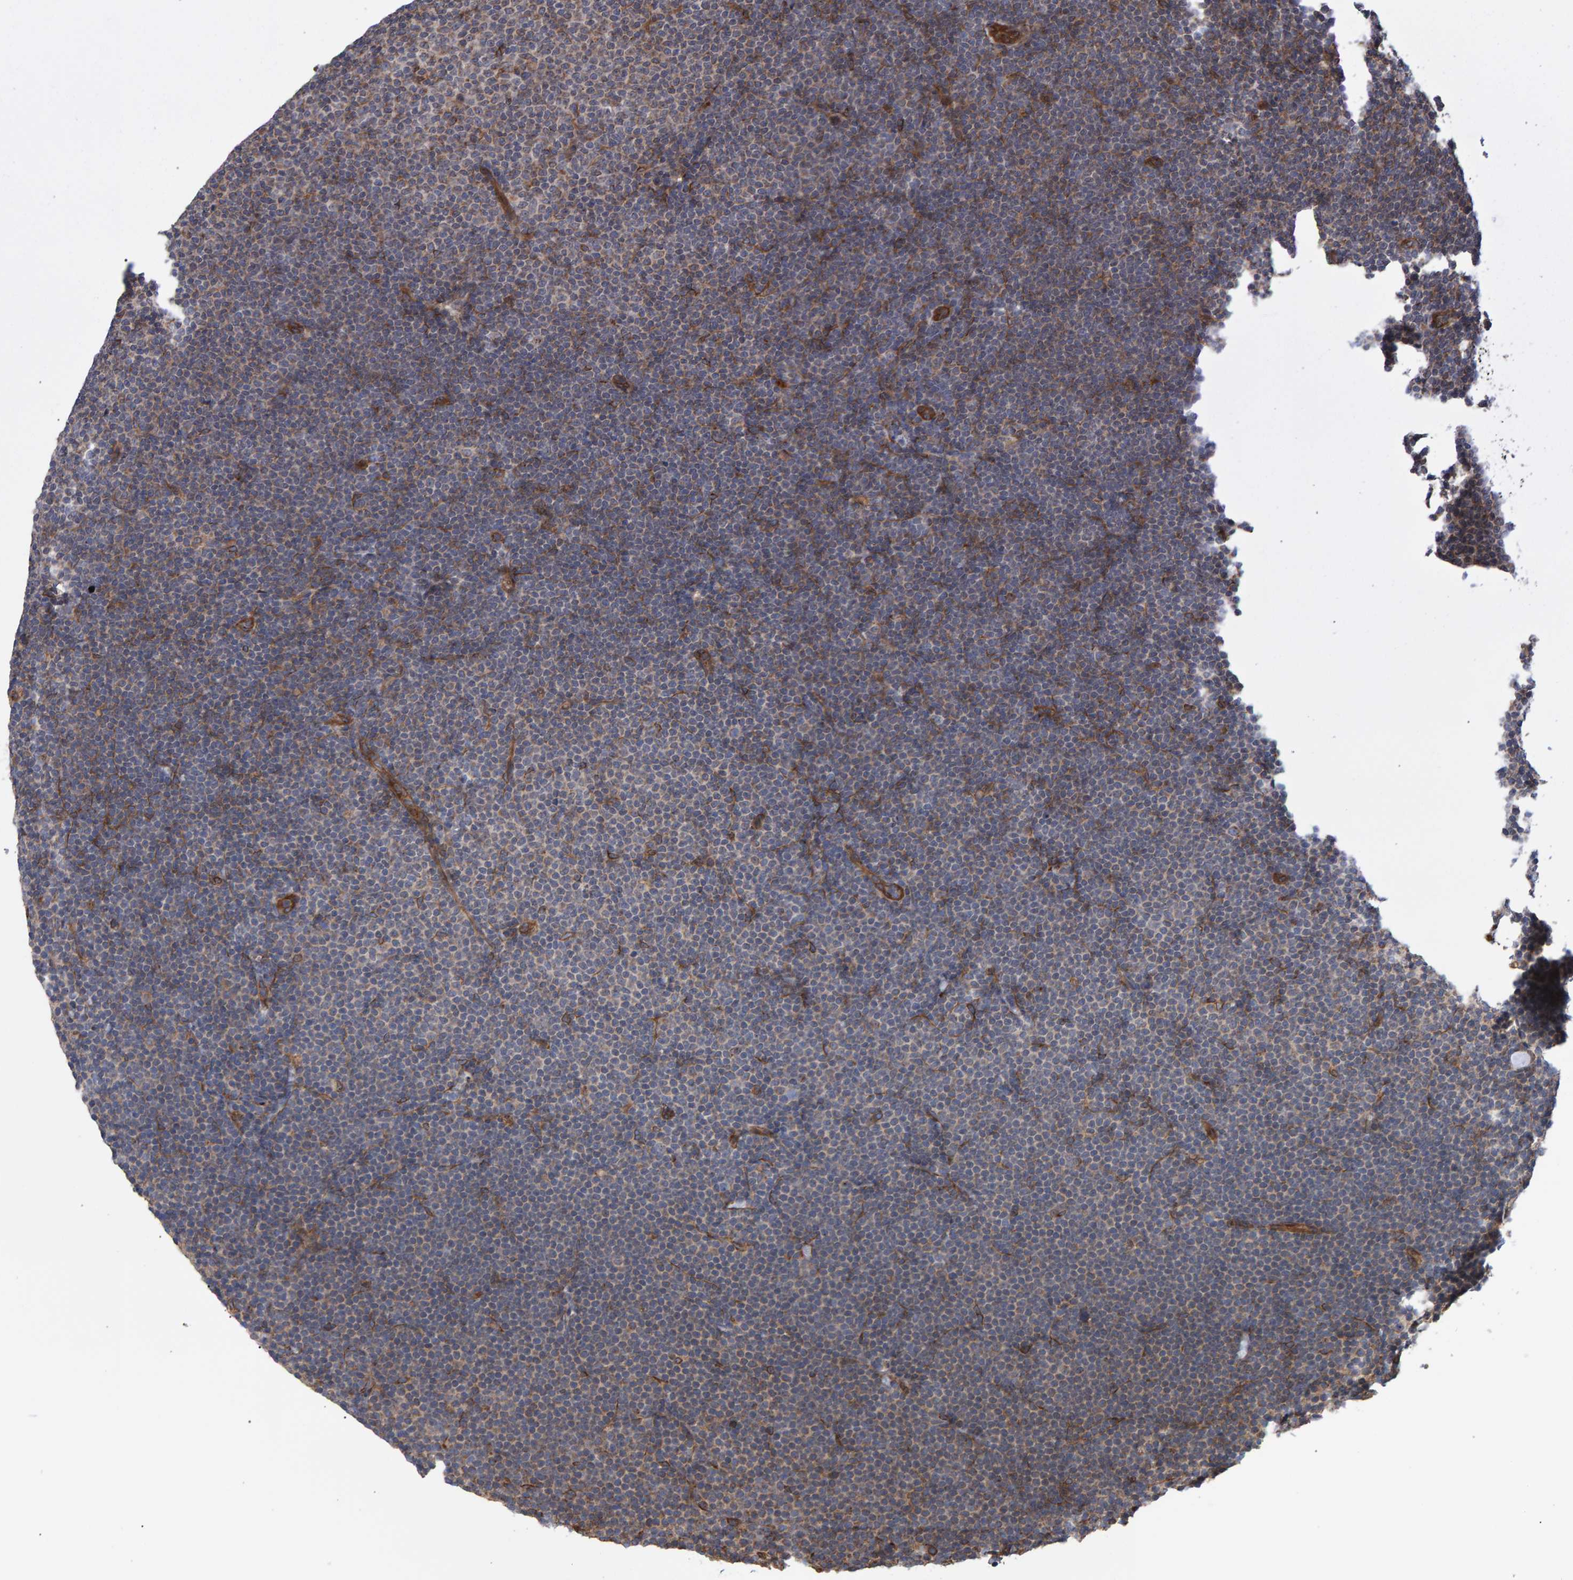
{"staining": {"intensity": "weak", "quantity": "25%-75%", "location": "cytoplasmic/membranous"}, "tissue": "lymphoma", "cell_type": "Tumor cells", "image_type": "cancer", "snomed": [{"axis": "morphology", "description": "Malignant lymphoma, non-Hodgkin's type, Low grade"}, {"axis": "topography", "description": "Lymph node"}], "caption": "Protein expression analysis of human lymphoma reveals weak cytoplasmic/membranous expression in about 25%-75% of tumor cells.", "gene": "FAM117A", "patient": {"sex": "female", "age": 53}}